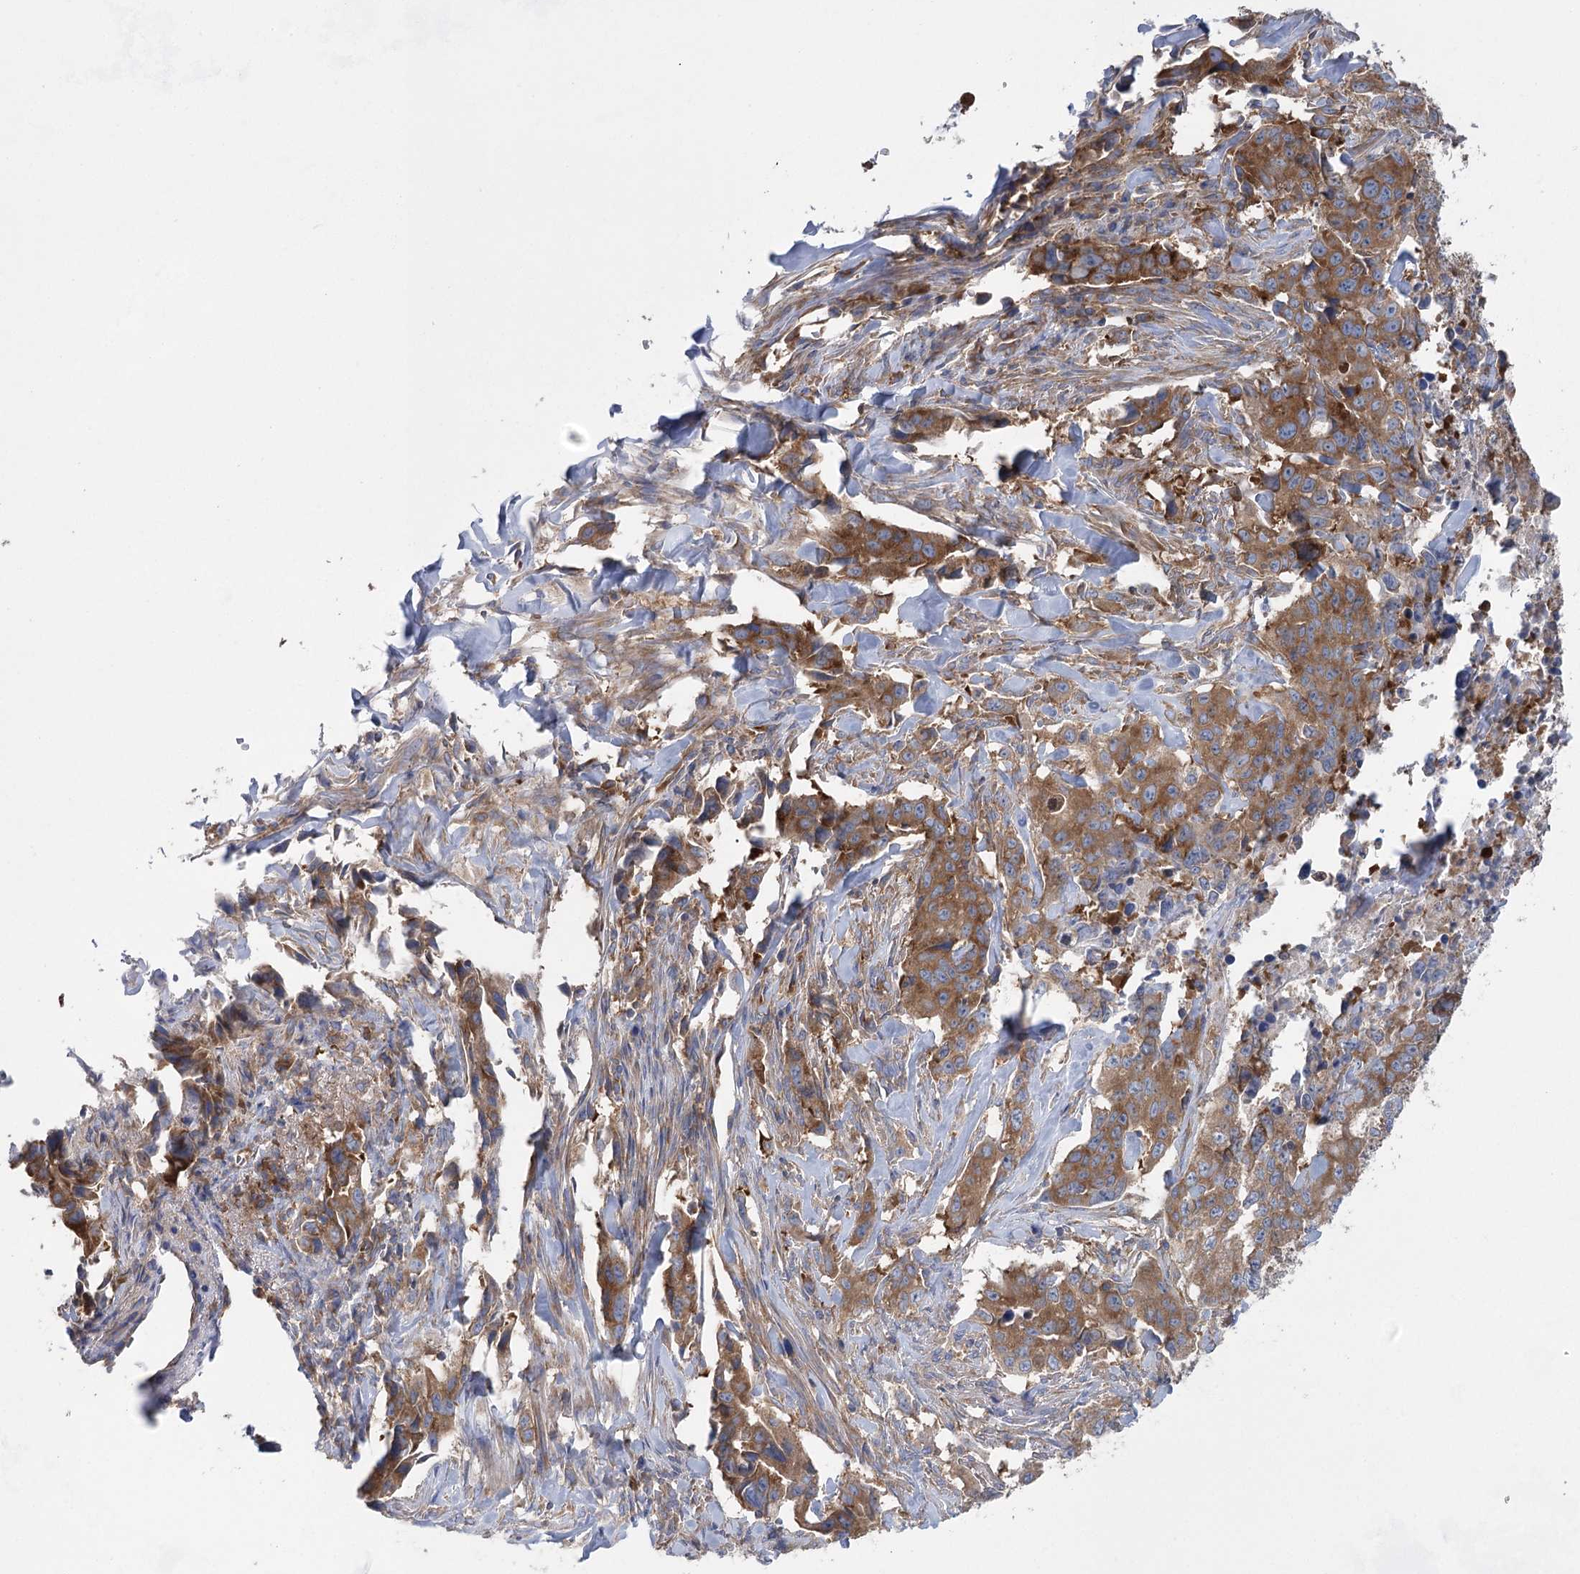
{"staining": {"intensity": "moderate", "quantity": ">75%", "location": "cytoplasmic/membranous"}, "tissue": "lung cancer", "cell_type": "Tumor cells", "image_type": "cancer", "snomed": [{"axis": "morphology", "description": "Adenocarcinoma, NOS"}, {"axis": "topography", "description": "Lung"}], "caption": "Adenocarcinoma (lung) tissue shows moderate cytoplasmic/membranous staining in about >75% of tumor cells", "gene": "EIF3A", "patient": {"sex": "female", "age": 51}}